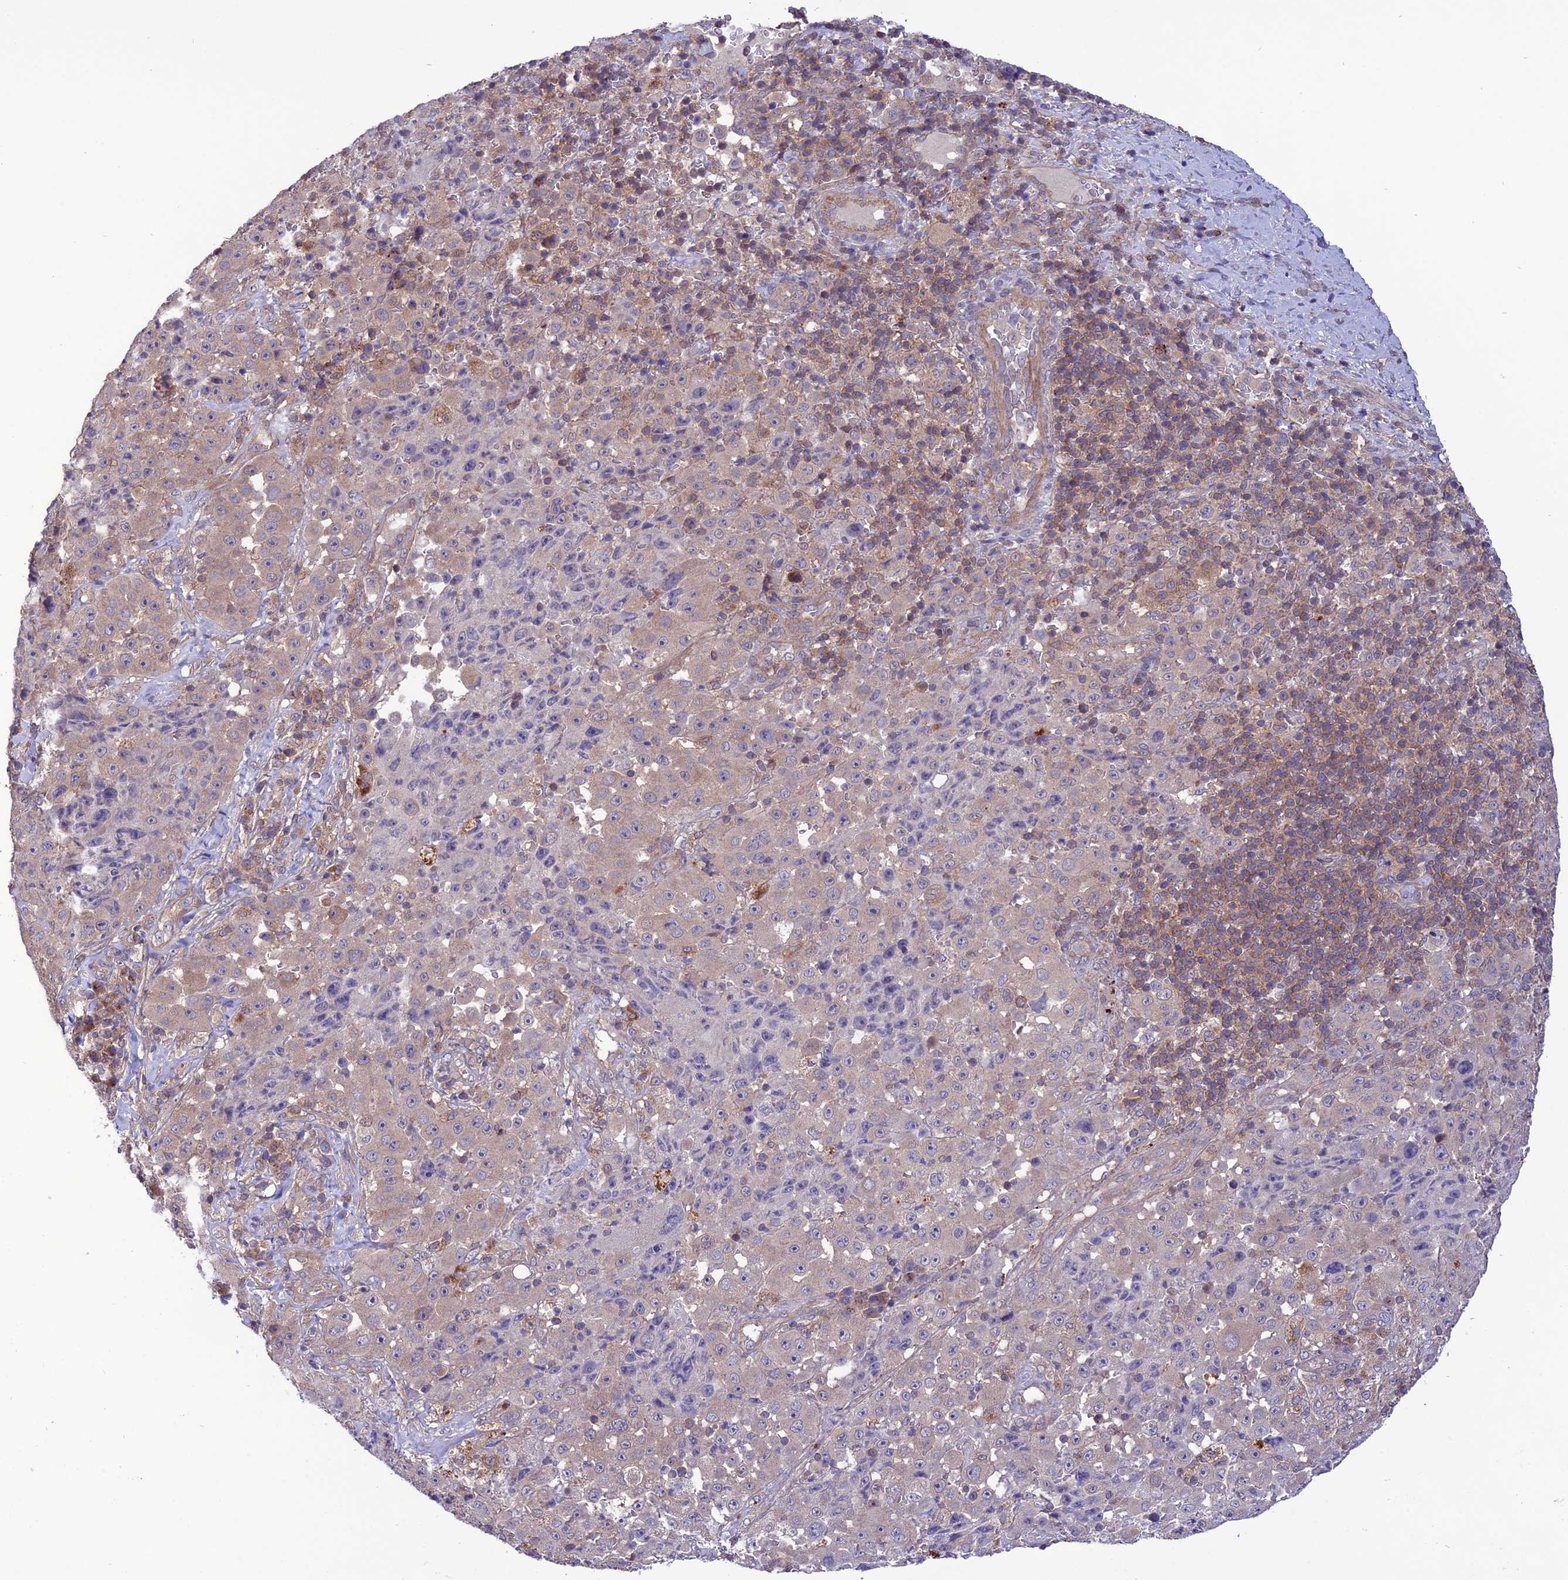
{"staining": {"intensity": "weak", "quantity": "<25%", "location": "cytoplasmic/membranous"}, "tissue": "melanoma", "cell_type": "Tumor cells", "image_type": "cancer", "snomed": [{"axis": "morphology", "description": "Malignant melanoma, Metastatic site"}, {"axis": "topography", "description": "Lymph node"}], "caption": "This photomicrograph is of malignant melanoma (metastatic site) stained with immunohistochemistry to label a protein in brown with the nuclei are counter-stained blue. There is no positivity in tumor cells.", "gene": "PPIL3", "patient": {"sex": "male", "age": 62}}